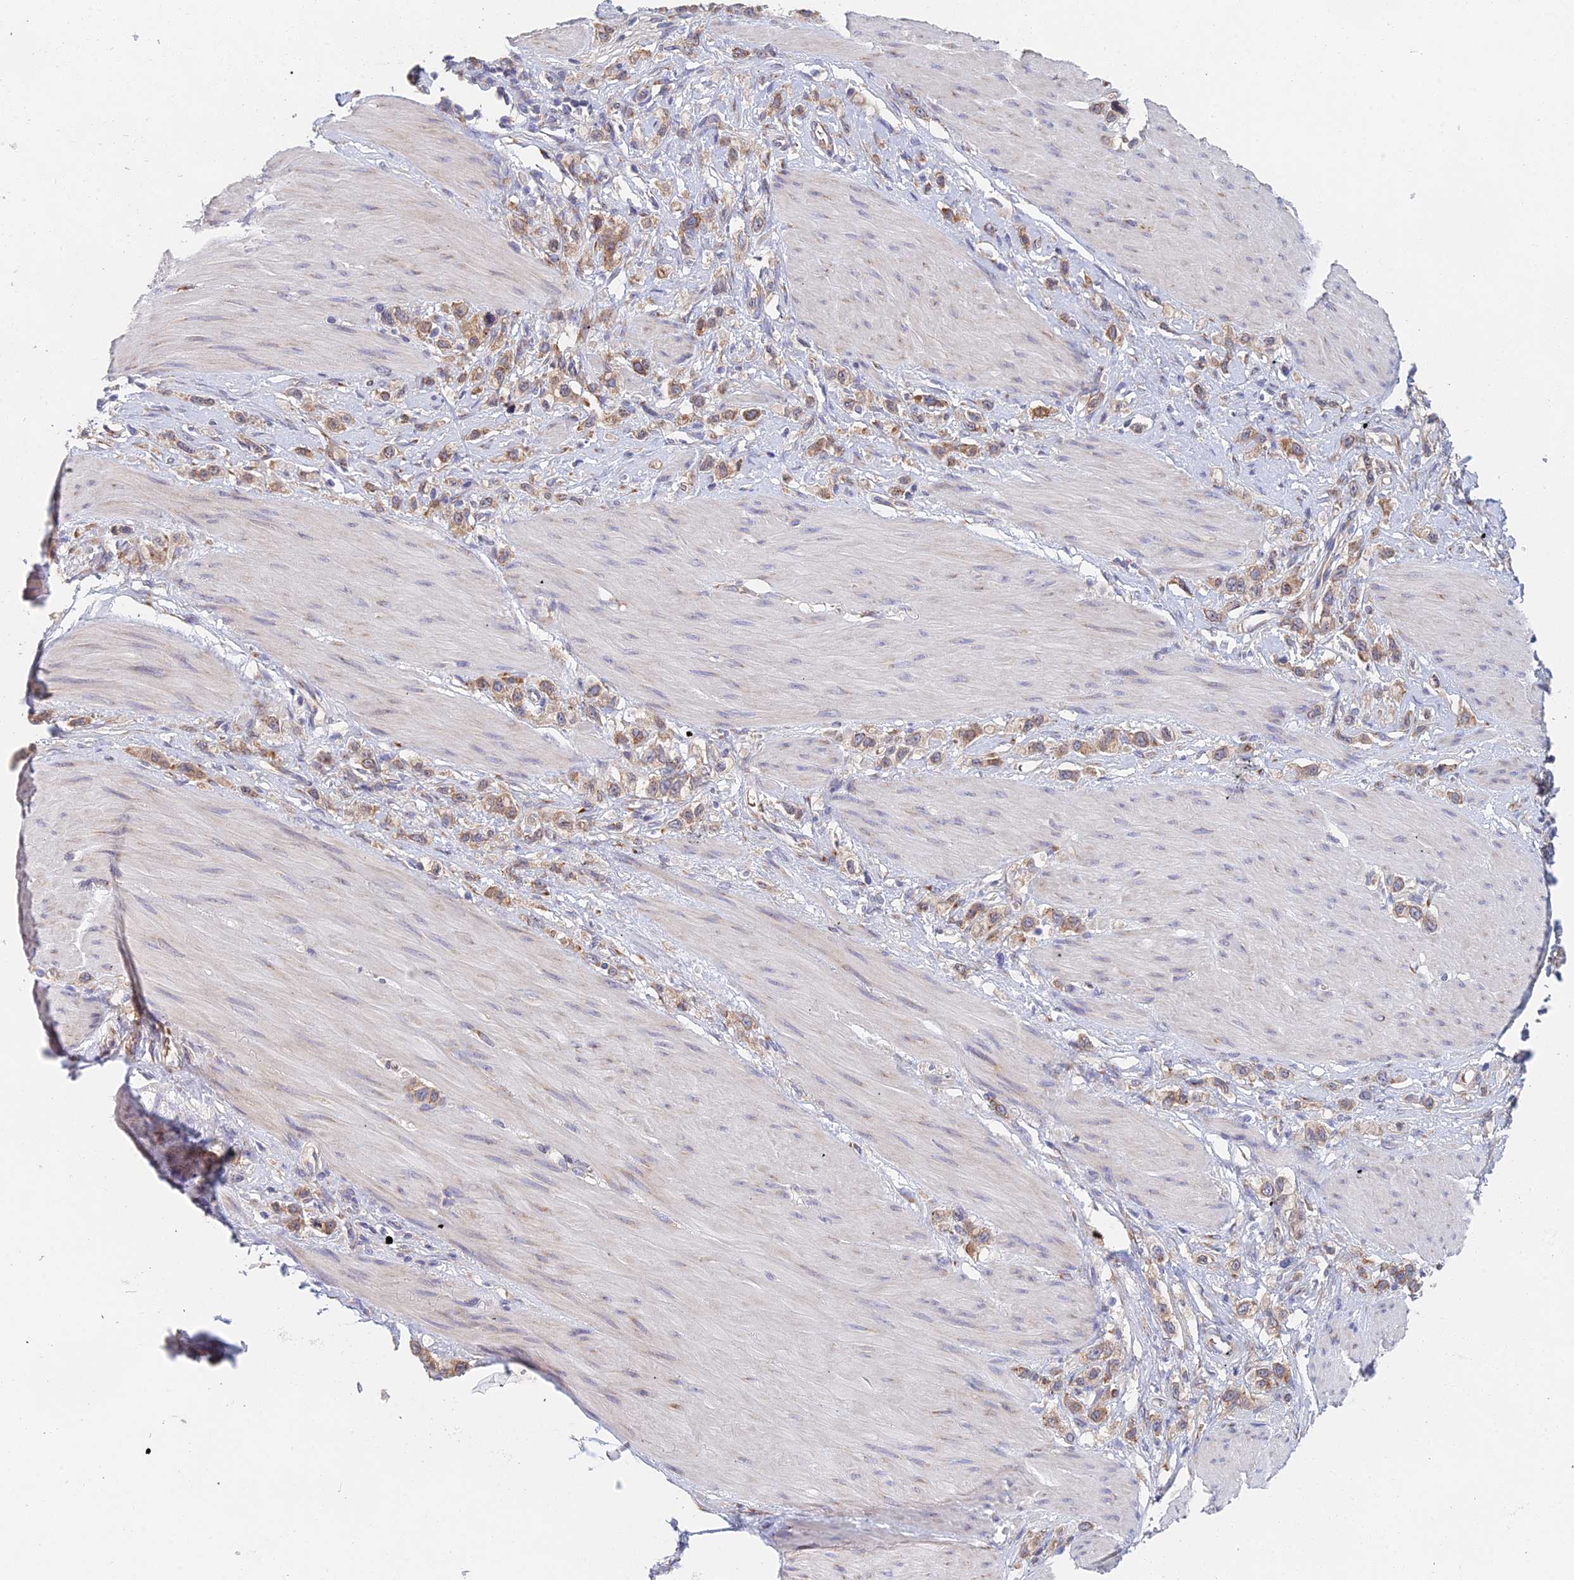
{"staining": {"intensity": "moderate", "quantity": ">75%", "location": "cytoplasmic/membranous"}, "tissue": "stomach cancer", "cell_type": "Tumor cells", "image_type": "cancer", "snomed": [{"axis": "morphology", "description": "Adenocarcinoma, NOS"}, {"axis": "topography", "description": "Stomach"}], "caption": "DAB immunohistochemical staining of human stomach adenocarcinoma demonstrates moderate cytoplasmic/membranous protein staining in approximately >75% of tumor cells.", "gene": "ELOF1", "patient": {"sex": "female", "age": 65}}